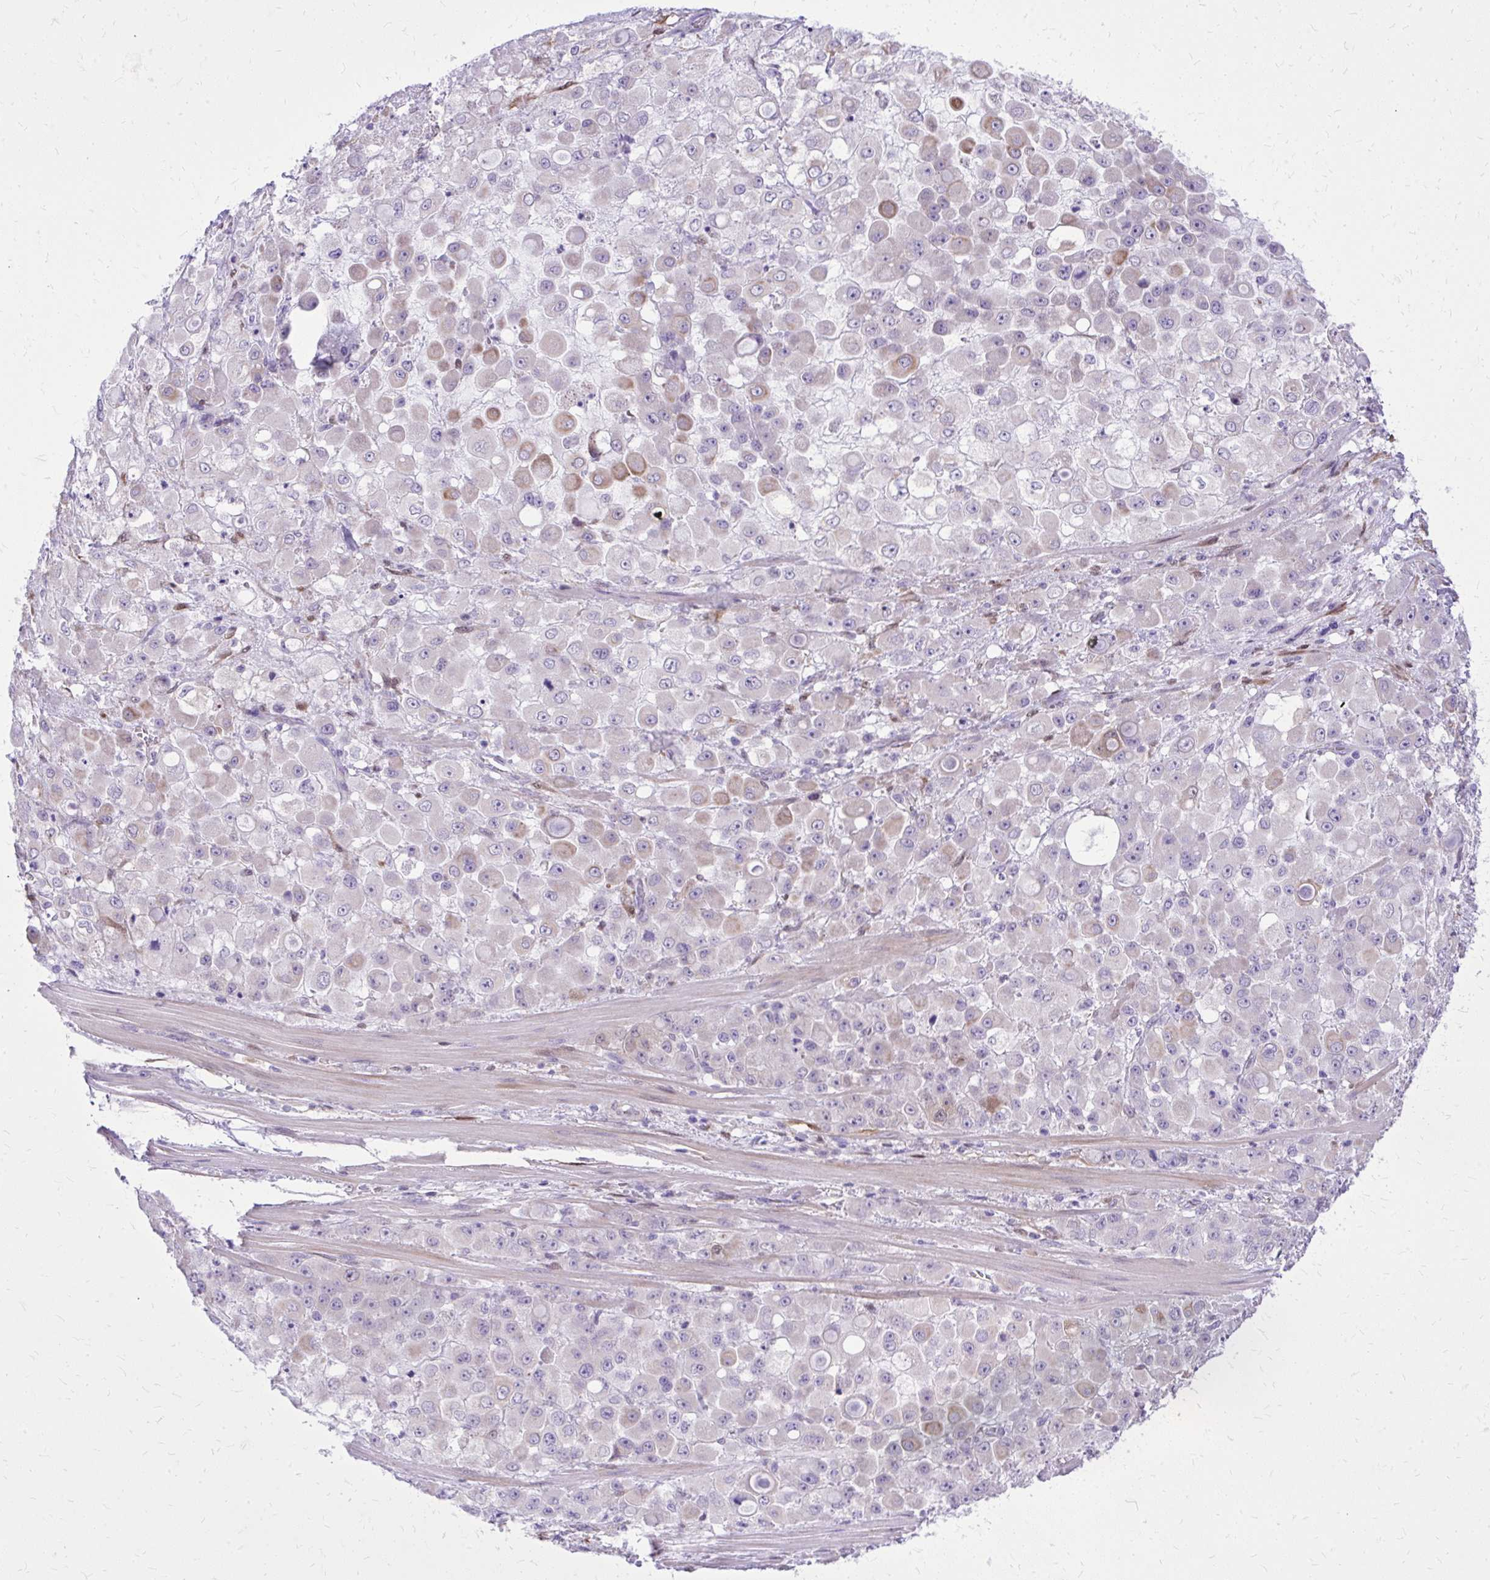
{"staining": {"intensity": "weak", "quantity": "<25%", "location": "cytoplasmic/membranous"}, "tissue": "stomach cancer", "cell_type": "Tumor cells", "image_type": "cancer", "snomed": [{"axis": "morphology", "description": "Adenocarcinoma, NOS"}, {"axis": "topography", "description": "Stomach"}], "caption": "An immunohistochemistry (IHC) photomicrograph of stomach cancer is shown. There is no staining in tumor cells of stomach cancer.", "gene": "NNMT", "patient": {"sex": "female", "age": 76}}